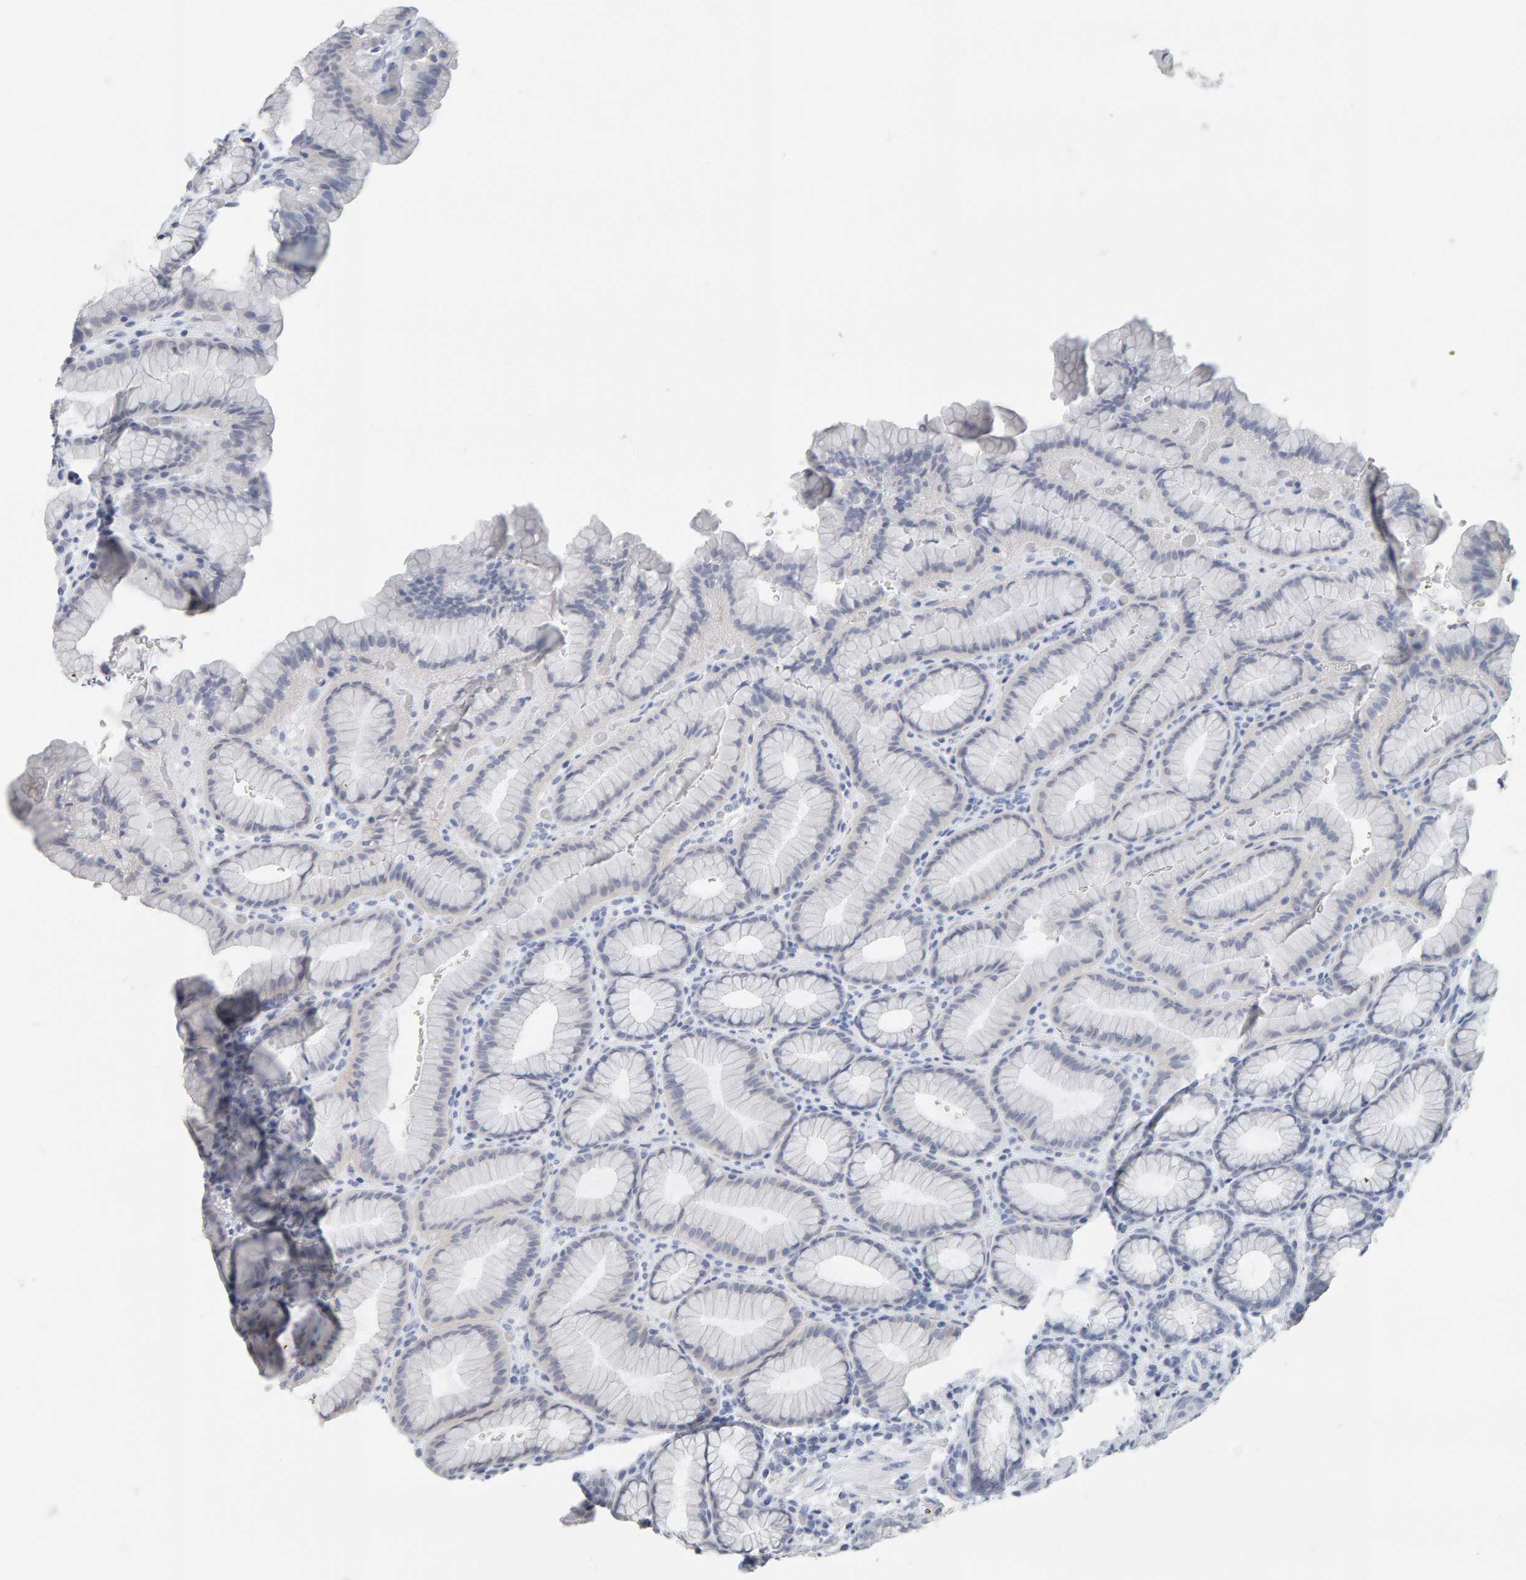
{"staining": {"intensity": "negative", "quantity": "none", "location": "none"}, "tissue": "stomach", "cell_type": "Glandular cells", "image_type": "normal", "snomed": [{"axis": "morphology", "description": "Normal tissue, NOS"}, {"axis": "topography", "description": "Stomach"}], "caption": "Immunohistochemical staining of benign human stomach reveals no significant staining in glandular cells.", "gene": "SPACA3", "patient": {"sex": "male", "age": 42}}